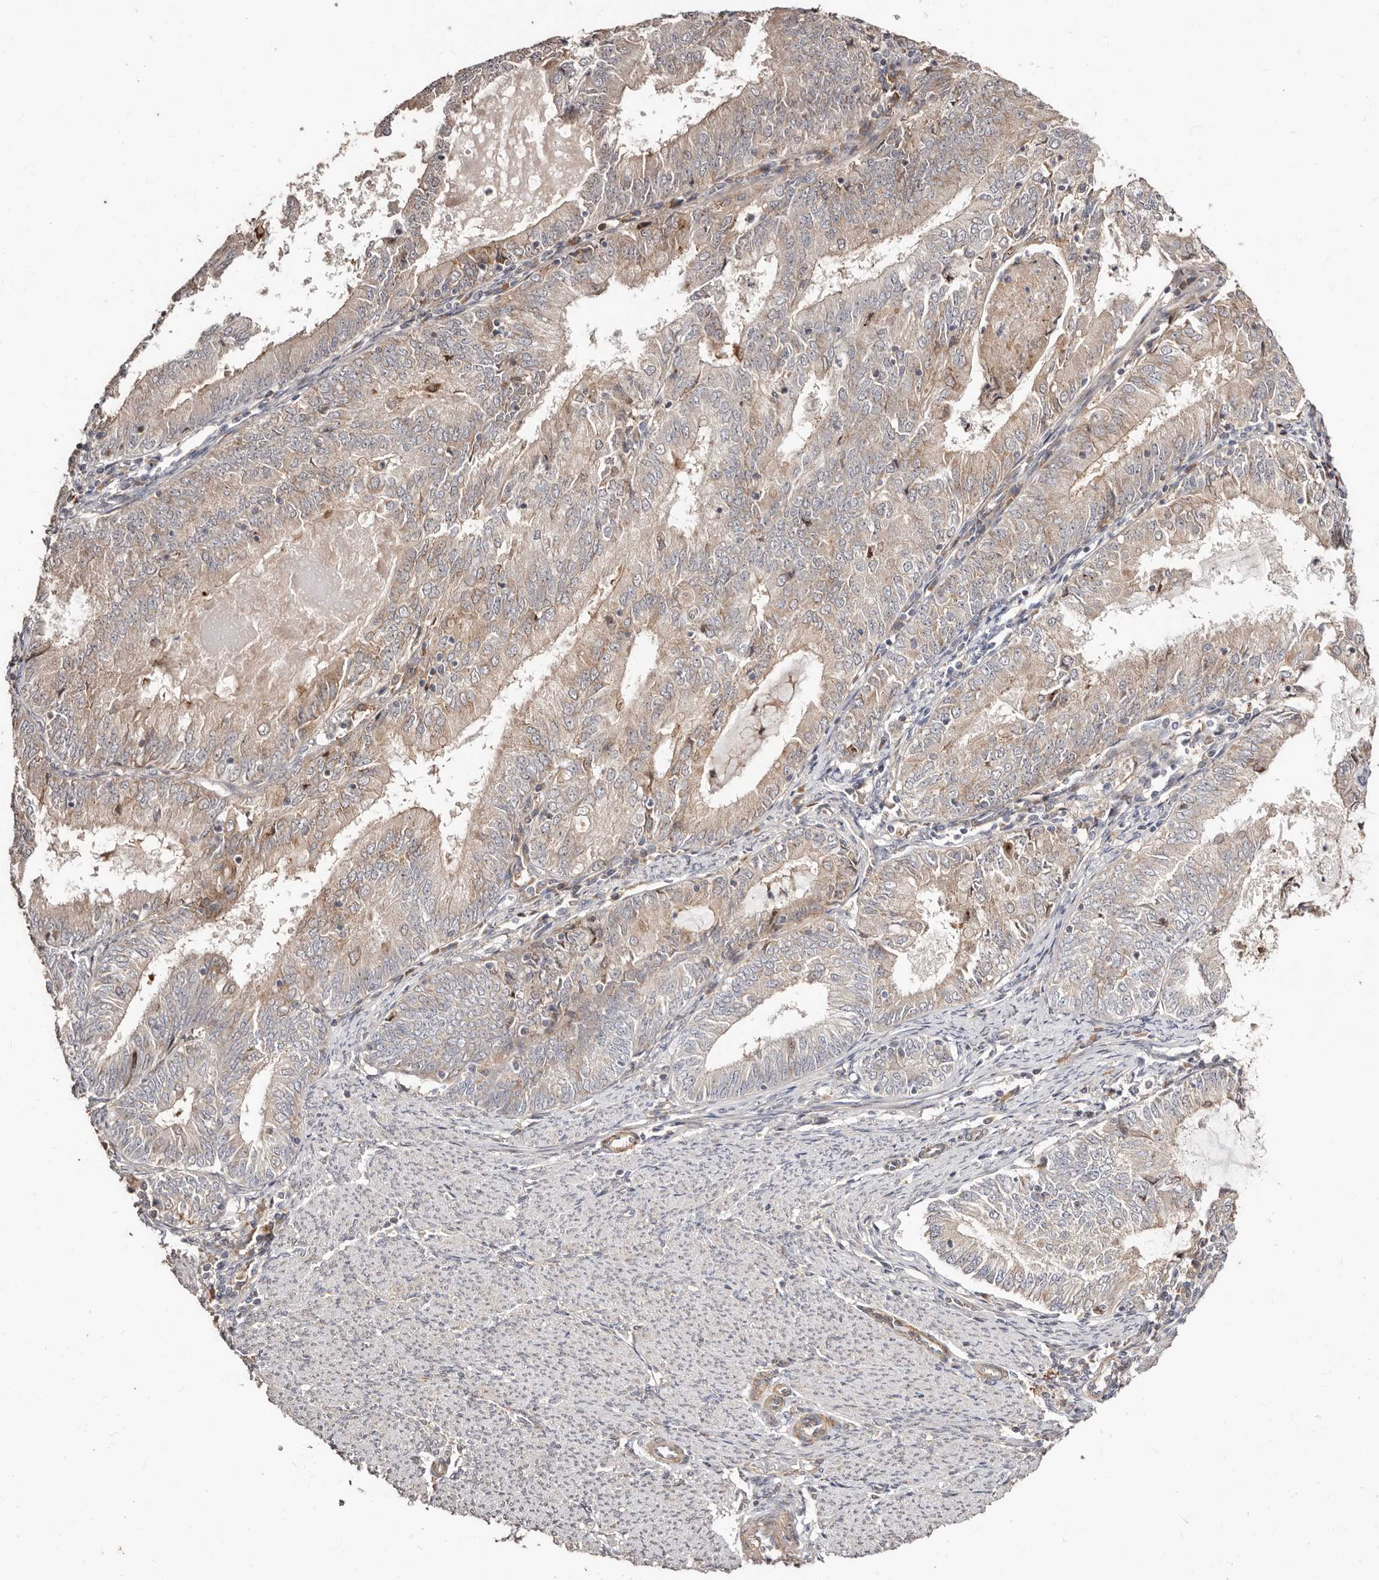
{"staining": {"intensity": "weak", "quantity": "25%-75%", "location": "cytoplasmic/membranous"}, "tissue": "endometrial cancer", "cell_type": "Tumor cells", "image_type": "cancer", "snomed": [{"axis": "morphology", "description": "Adenocarcinoma, NOS"}, {"axis": "topography", "description": "Endometrium"}], "caption": "The micrograph reveals staining of endometrial adenocarcinoma, revealing weak cytoplasmic/membranous protein positivity (brown color) within tumor cells. (Stains: DAB in brown, nuclei in blue, Microscopy: brightfield microscopy at high magnification).", "gene": "APOL6", "patient": {"sex": "female", "age": 57}}